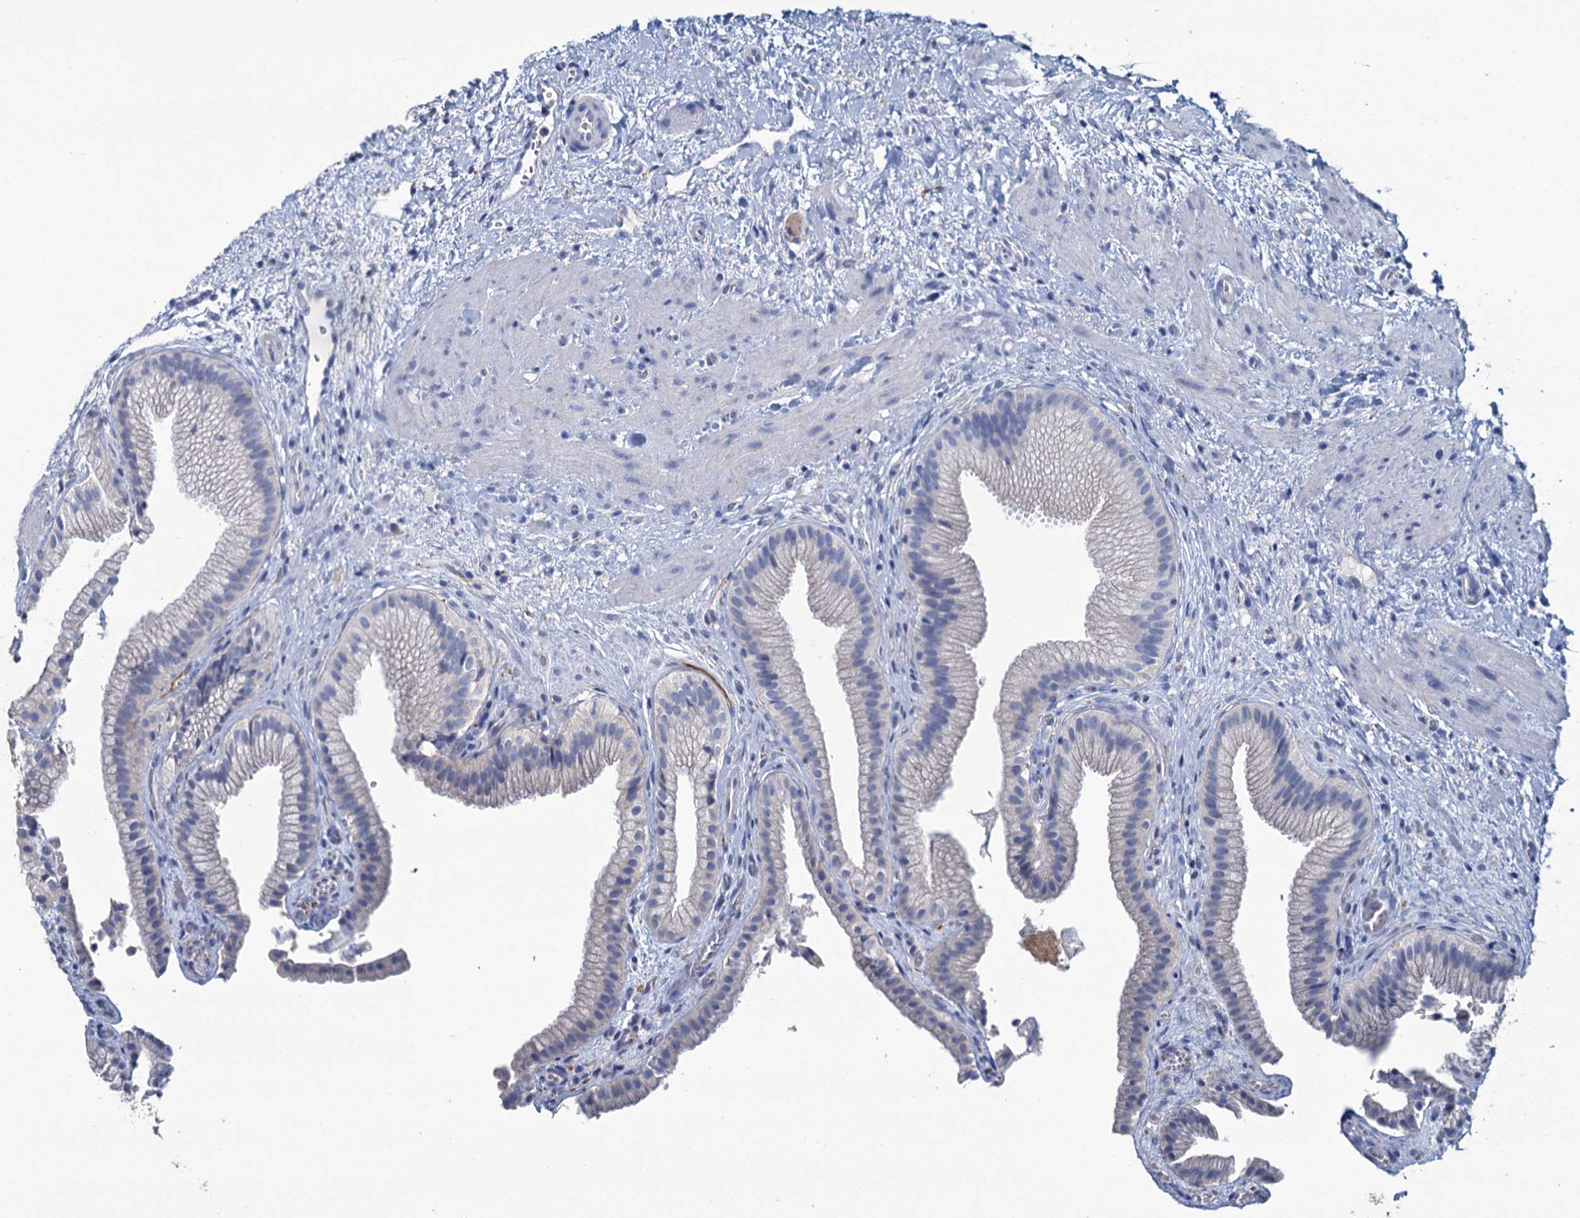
{"staining": {"intensity": "negative", "quantity": "none", "location": "none"}, "tissue": "gallbladder", "cell_type": "Glandular cells", "image_type": "normal", "snomed": [{"axis": "morphology", "description": "Normal tissue, NOS"}, {"axis": "morphology", "description": "Inflammation, NOS"}, {"axis": "topography", "description": "Gallbladder"}], "caption": "This is an IHC histopathology image of normal human gallbladder. There is no expression in glandular cells.", "gene": "SNCB", "patient": {"sex": "male", "age": 51}}